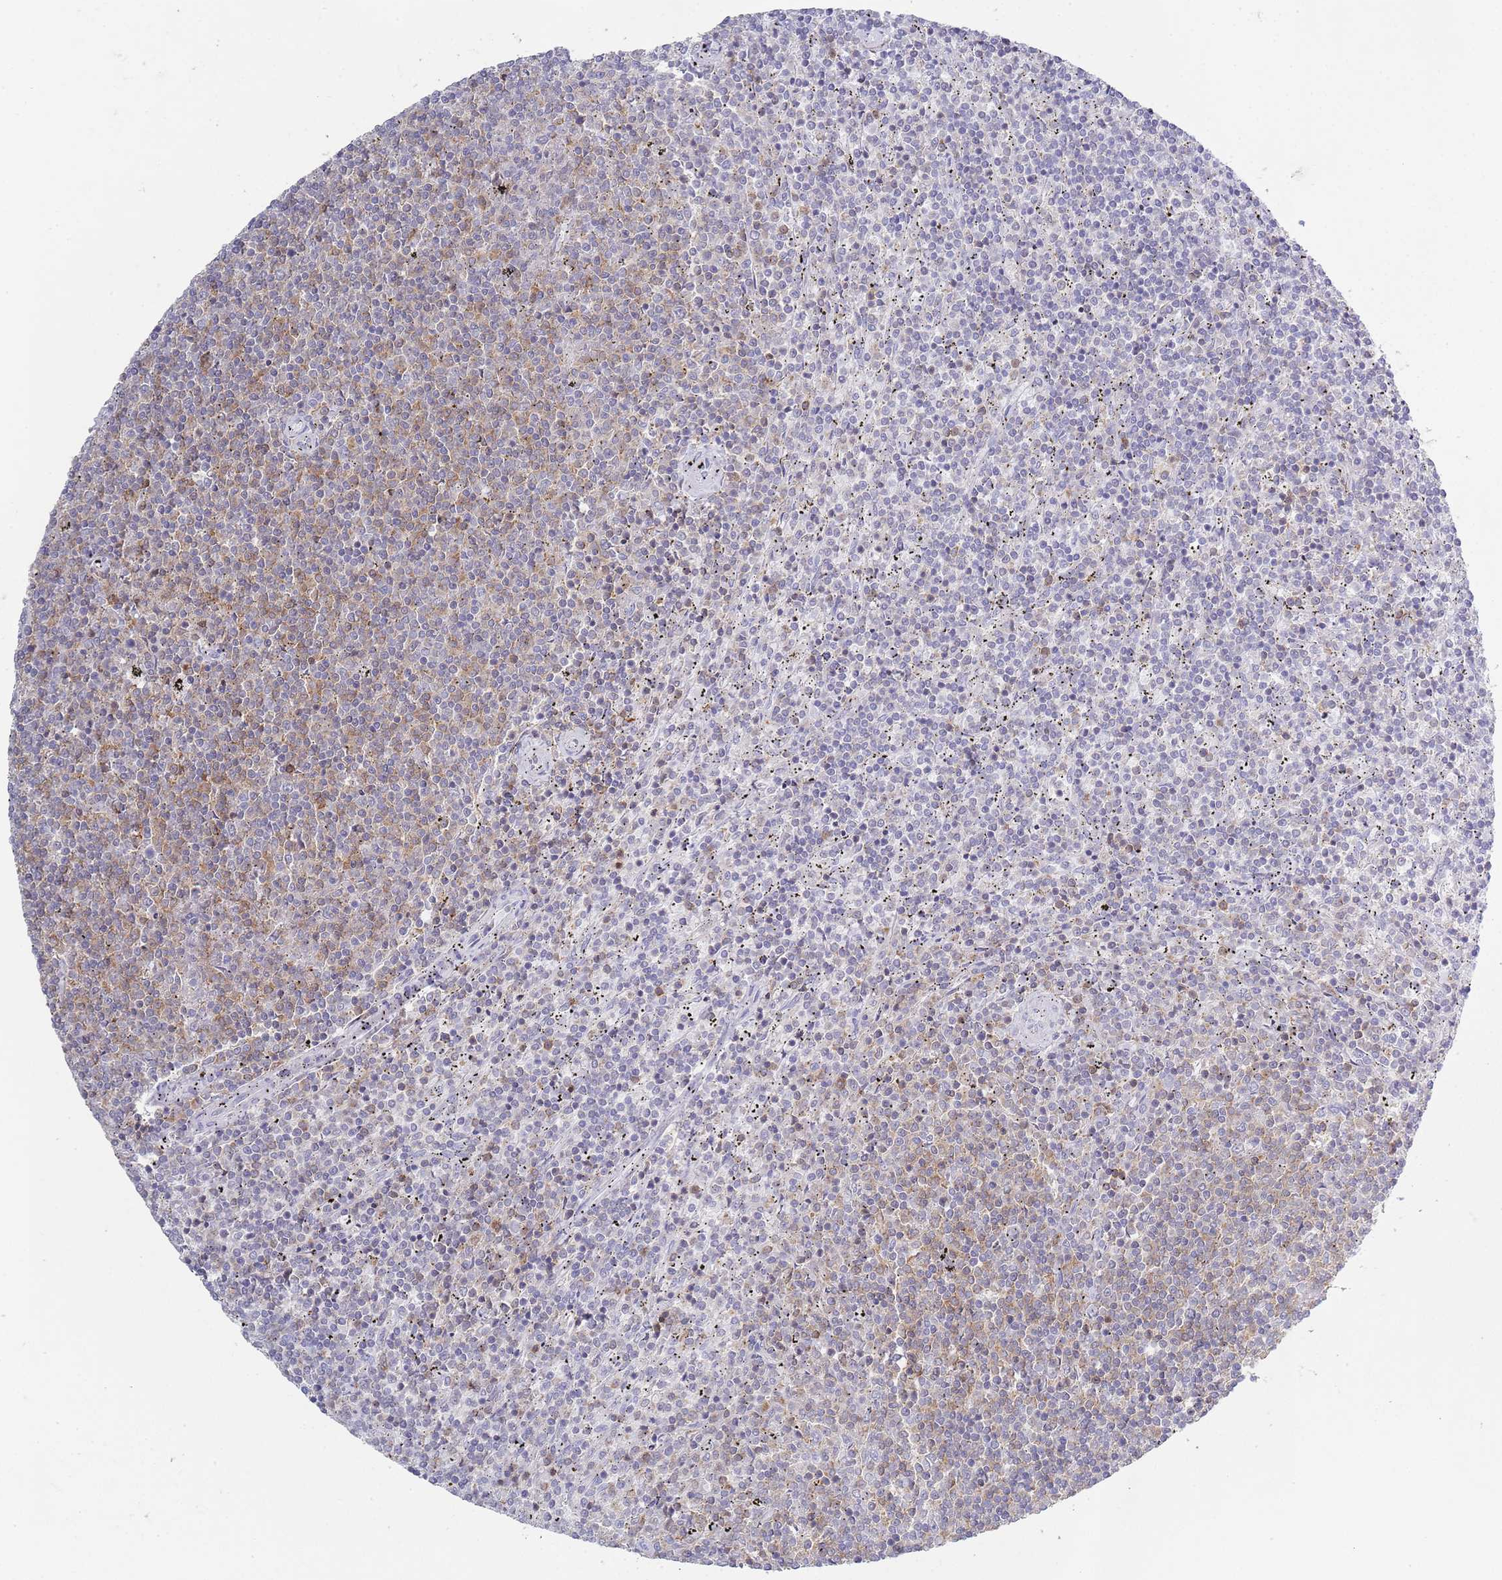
{"staining": {"intensity": "weak", "quantity": "<25%", "location": "cytoplasmic/membranous"}, "tissue": "lymphoma", "cell_type": "Tumor cells", "image_type": "cancer", "snomed": [{"axis": "morphology", "description": "Malignant lymphoma, non-Hodgkin's type, Low grade"}, {"axis": "topography", "description": "Spleen"}], "caption": "High magnification brightfield microscopy of lymphoma stained with DAB (brown) and counterstained with hematoxylin (blue): tumor cells show no significant staining. (Stains: DAB (3,3'-diaminobenzidine) IHC with hematoxylin counter stain, Microscopy: brightfield microscopy at high magnification).", "gene": "LPXN", "patient": {"sex": "female", "age": 50}}